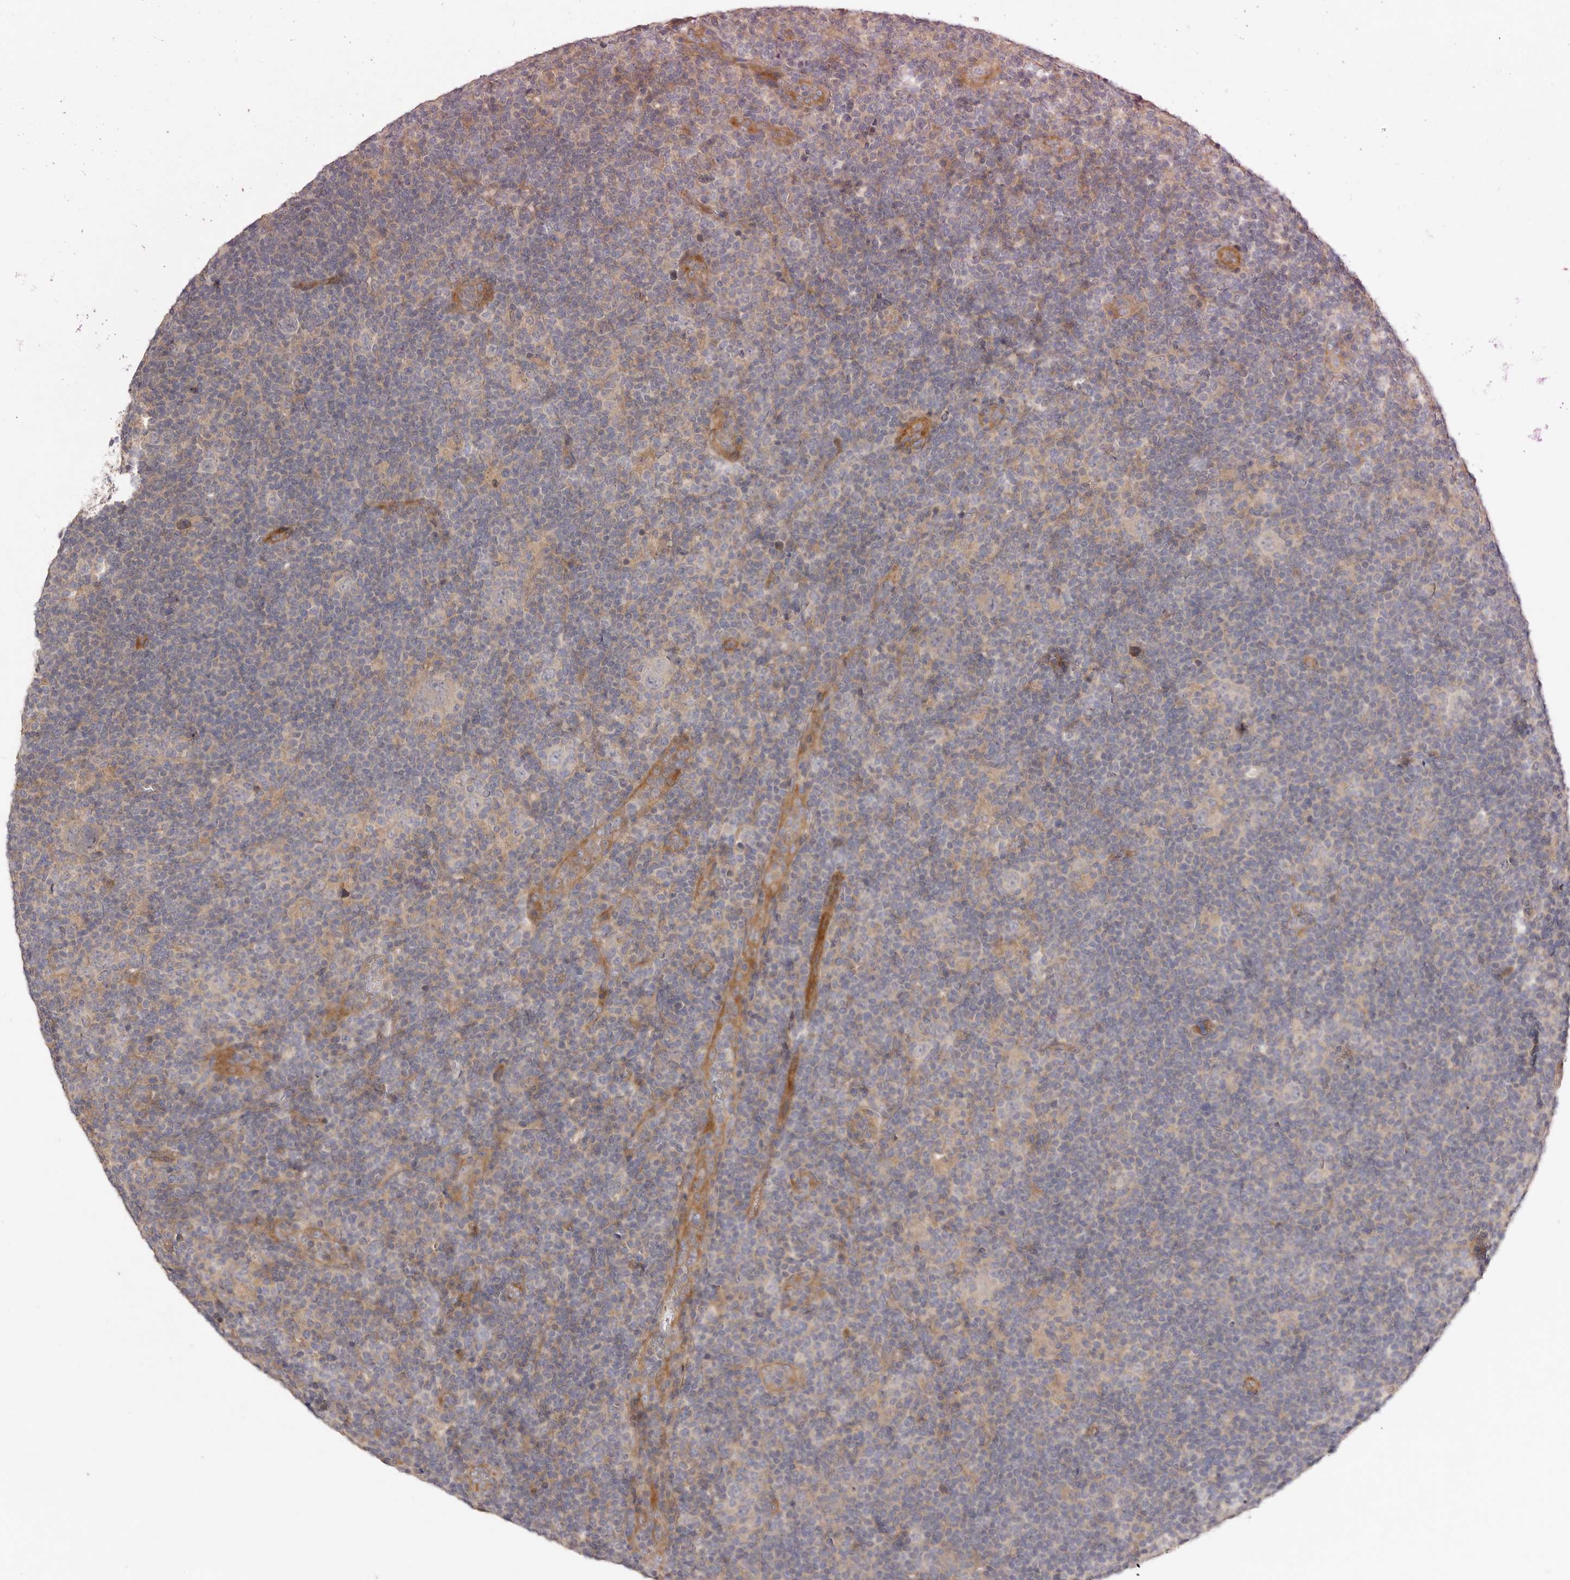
{"staining": {"intensity": "negative", "quantity": "none", "location": "none"}, "tissue": "lymphoma", "cell_type": "Tumor cells", "image_type": "cancer", "snomed": [{"axis": "morphology", "description": "Hodgkin's disease, NOS"}, {"axis": "topography", "description": "Lymph node"}], "caption": "The image exhibits no staining of tumor cells in lymphoma.", "gene": "ADAMTS9", "patient": {"sex": "female", "age": 57}}